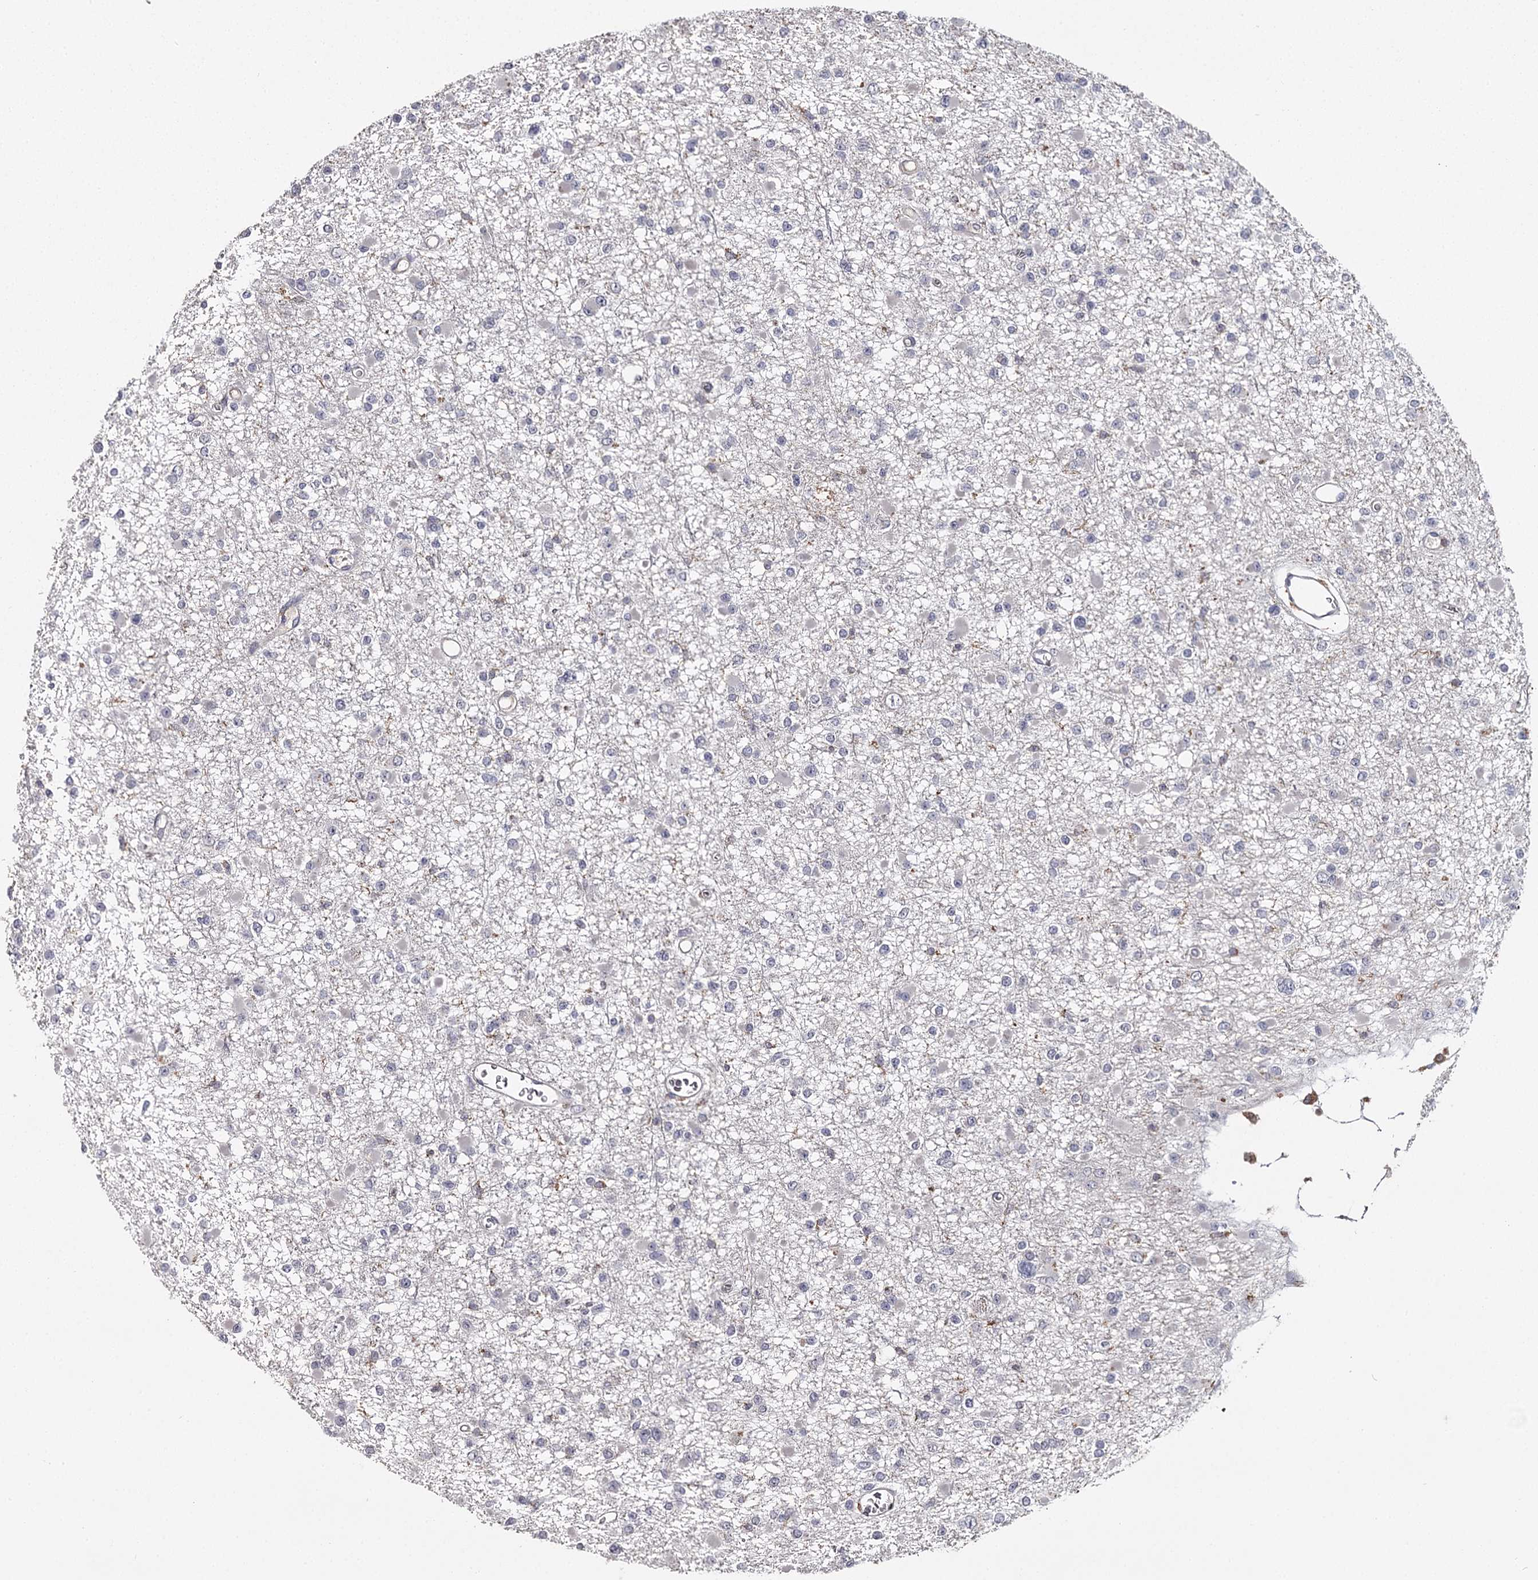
{"staining": {"intensity": "negative", "quantity": "none", "location": "none"}, "tissue": "glioma", "cell_type": "Tumor cells", "image_type": "cancer", "snomed": [{"axis": "morphology", "description": "Glioma, malignant, Low grade"}, {"axis": "topography", "description": "Brain"}], "caption": "Glioma was stained to show a protein in brown. There is no significant staining in tumor cells.", "gene": "RASSF6", "patient": {"sex": "female", "age": 22}}